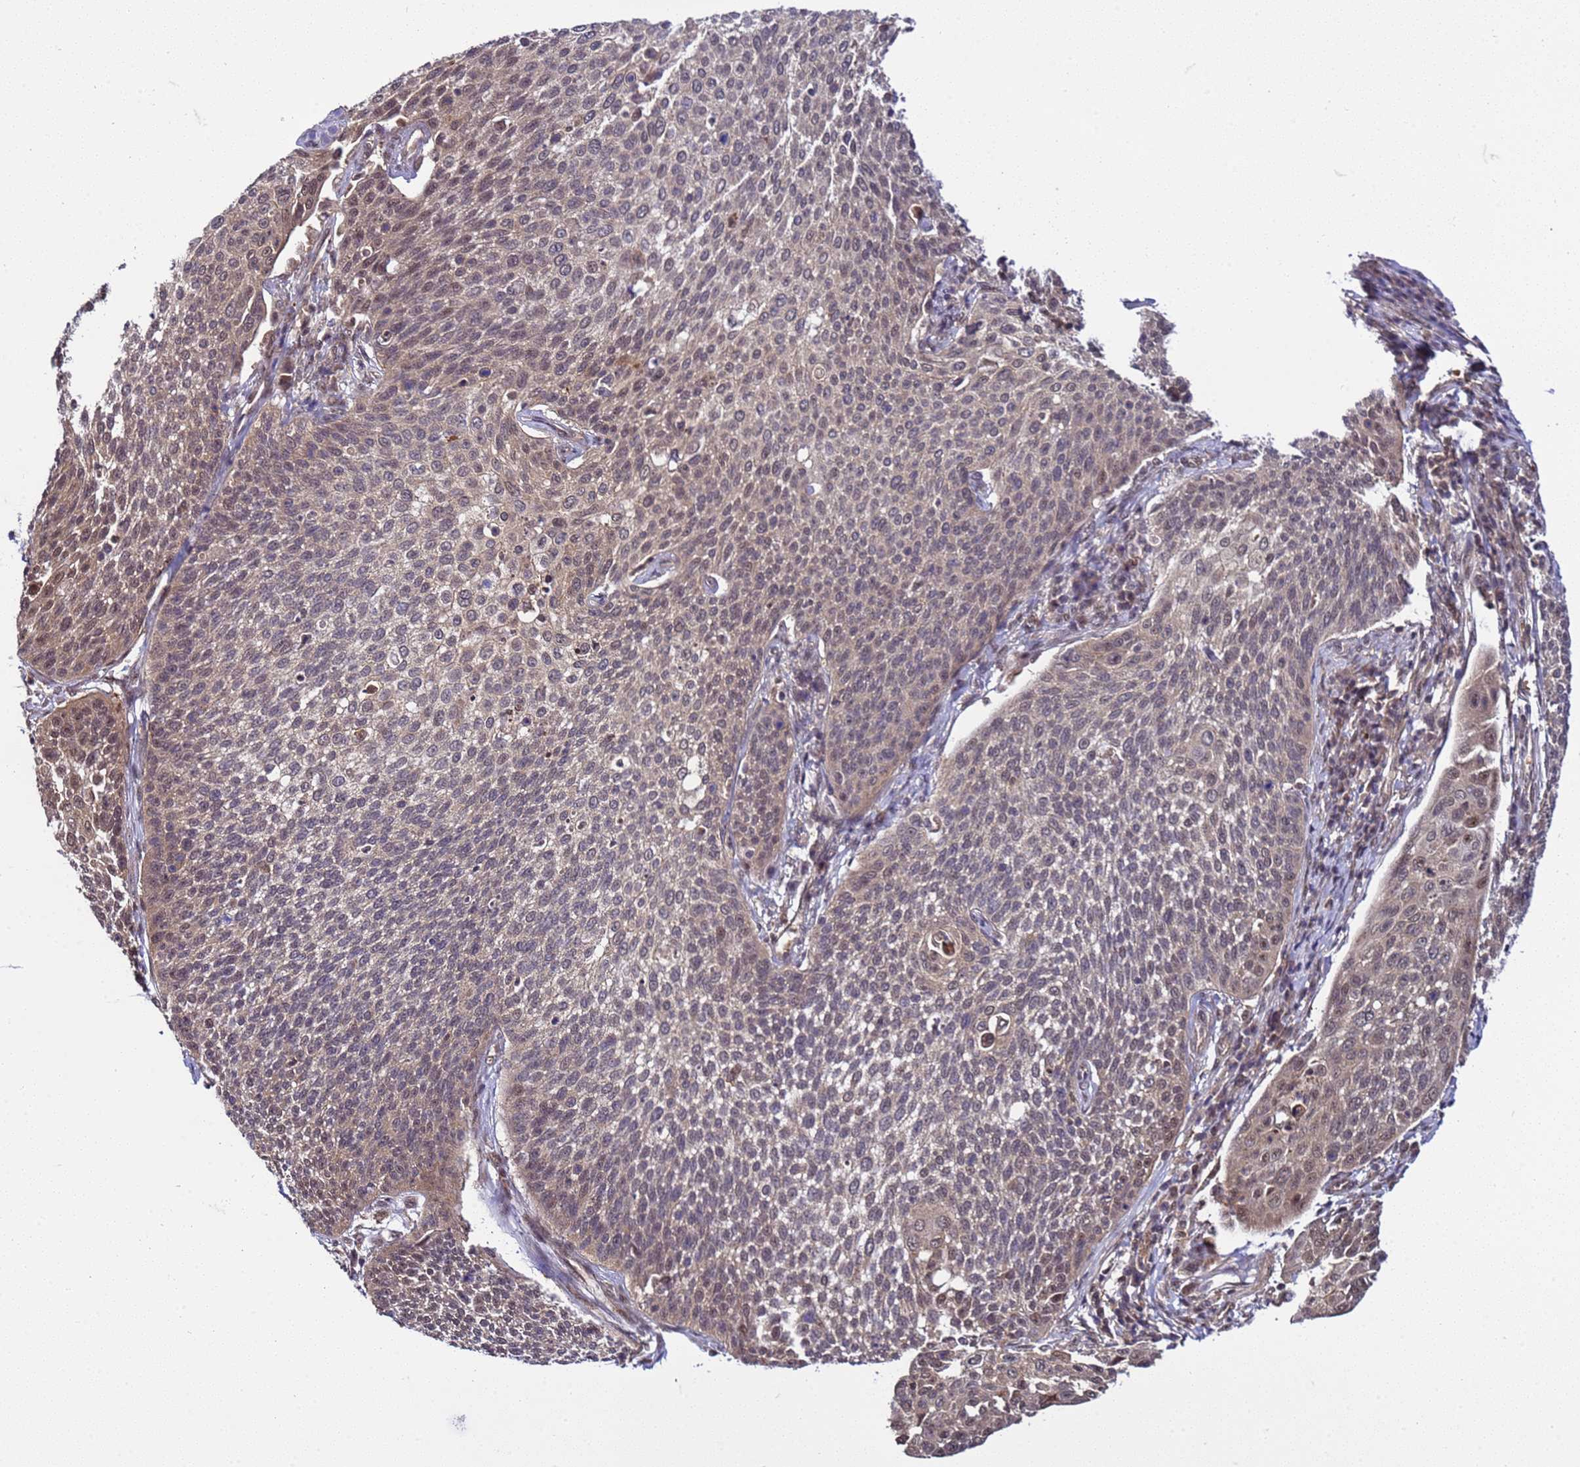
{"staining": {"intensity": "moderate", "quantity": "<25%", "location": "nuclear"}, "tissue": "cervical cancer", "cell_type": "Tumor cells", "image_type": "cancer", "snomed": [{"axis": "morphology", "description": "Squamous cell carcinoma, NOS"}, {"axis": "topography", "description": "Cervix"}], "caption": "Moderate nuclear protein expression is appreciated in about <25% of tumor cells in cervical cancer (squamous cell carcinoma).", "gene": "GEN1", "patient": {"sex": "female", "age": 34}}